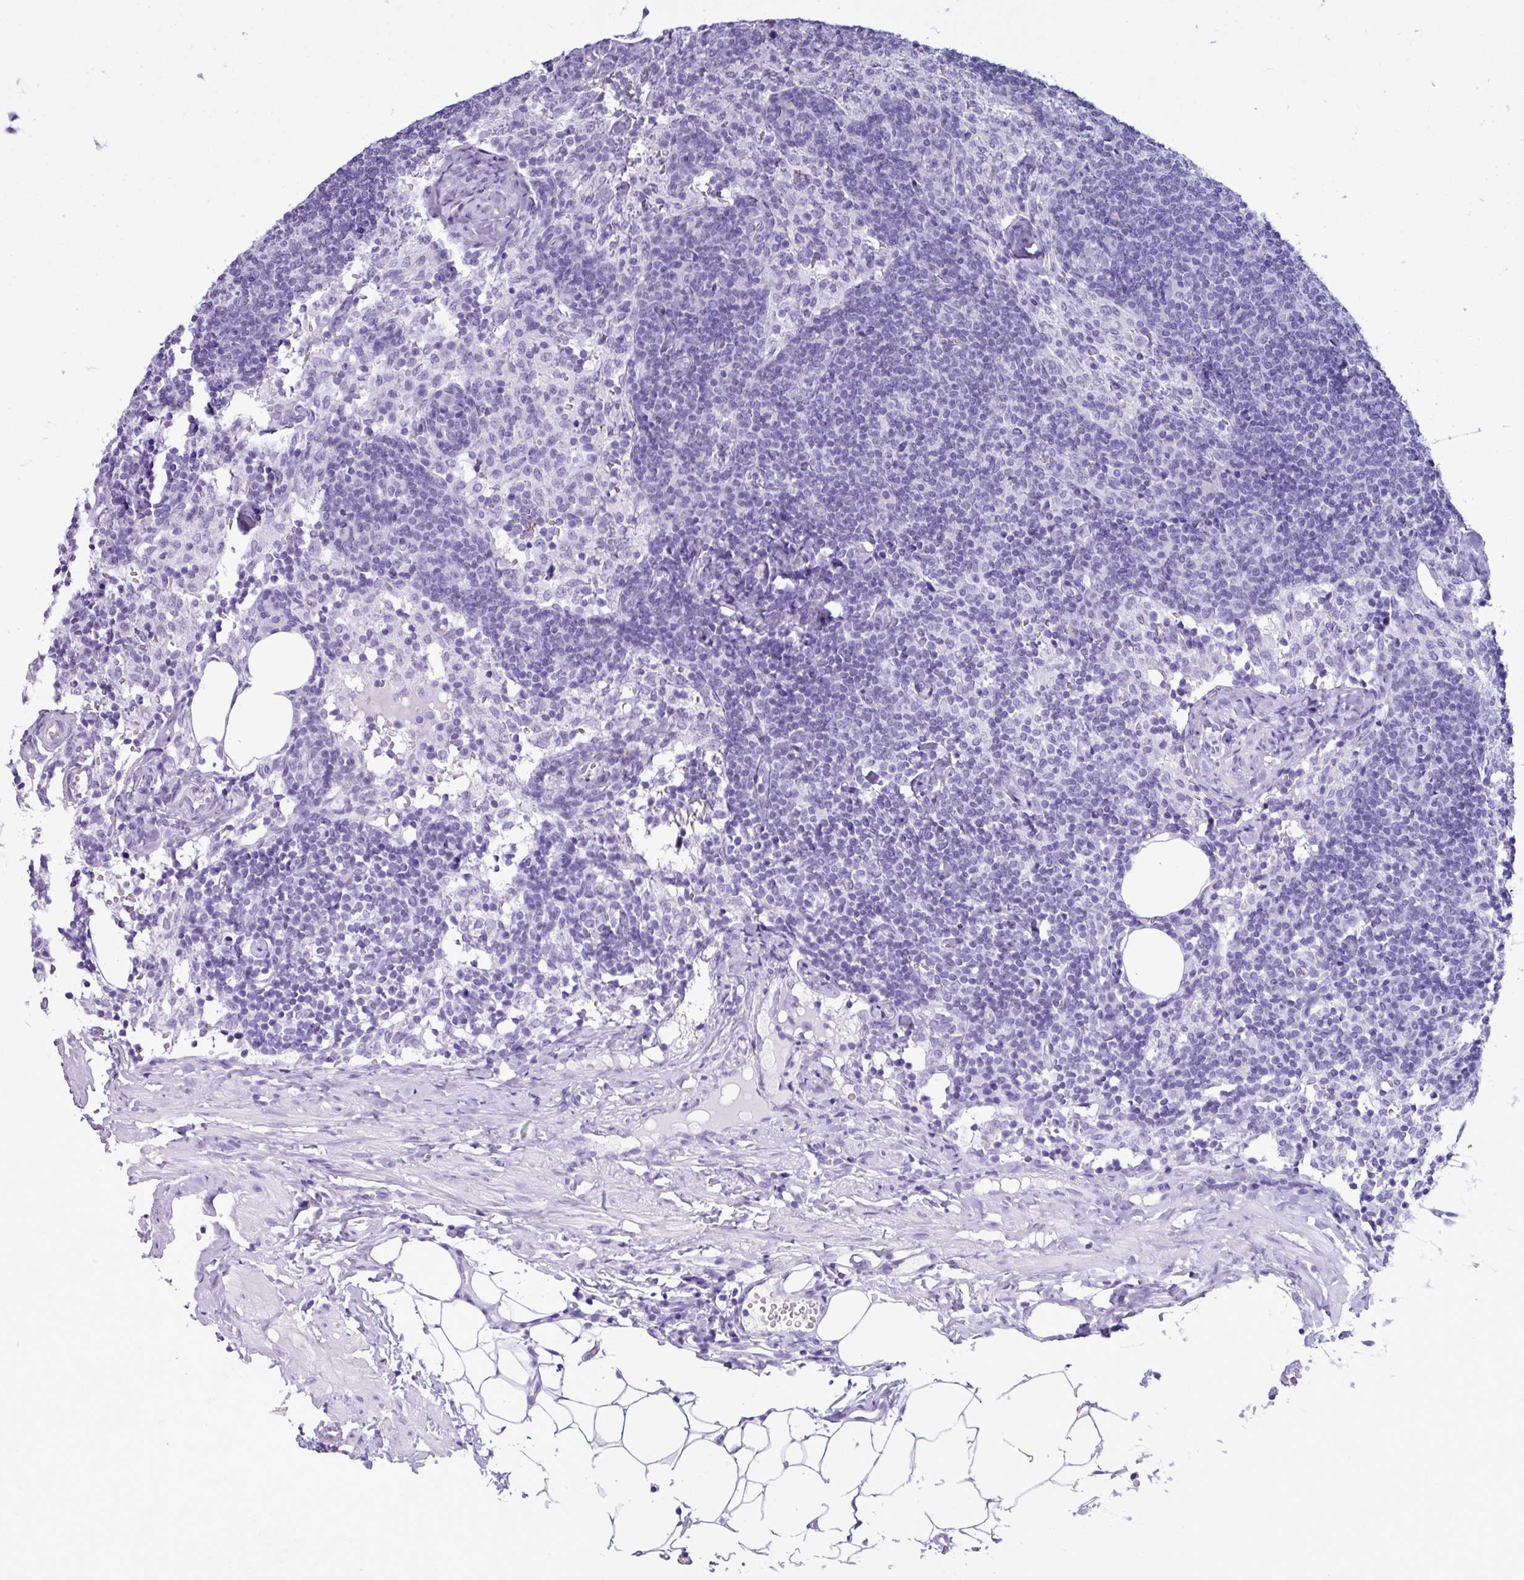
{"staining": {"intensity": "negative", "quantity": "none", "location": "none"}, "tissue": "lymph node", "cell_type": "Germinal center cells", "image_type": "normal", "snomed": [{"axis": "morphology", "description": "Normal tissue, NOS"}, {"axis": "topography", "description": "Lymph node"}], "caption": "Immunohistochemical staining of normal lymph node exhibits no significant staining in germinal center cells. (Immunohistochemistry, brightfield microscopy, high magnification).", "gene": "STIMATE", "patient": {"sex": "female", "age": 52}}